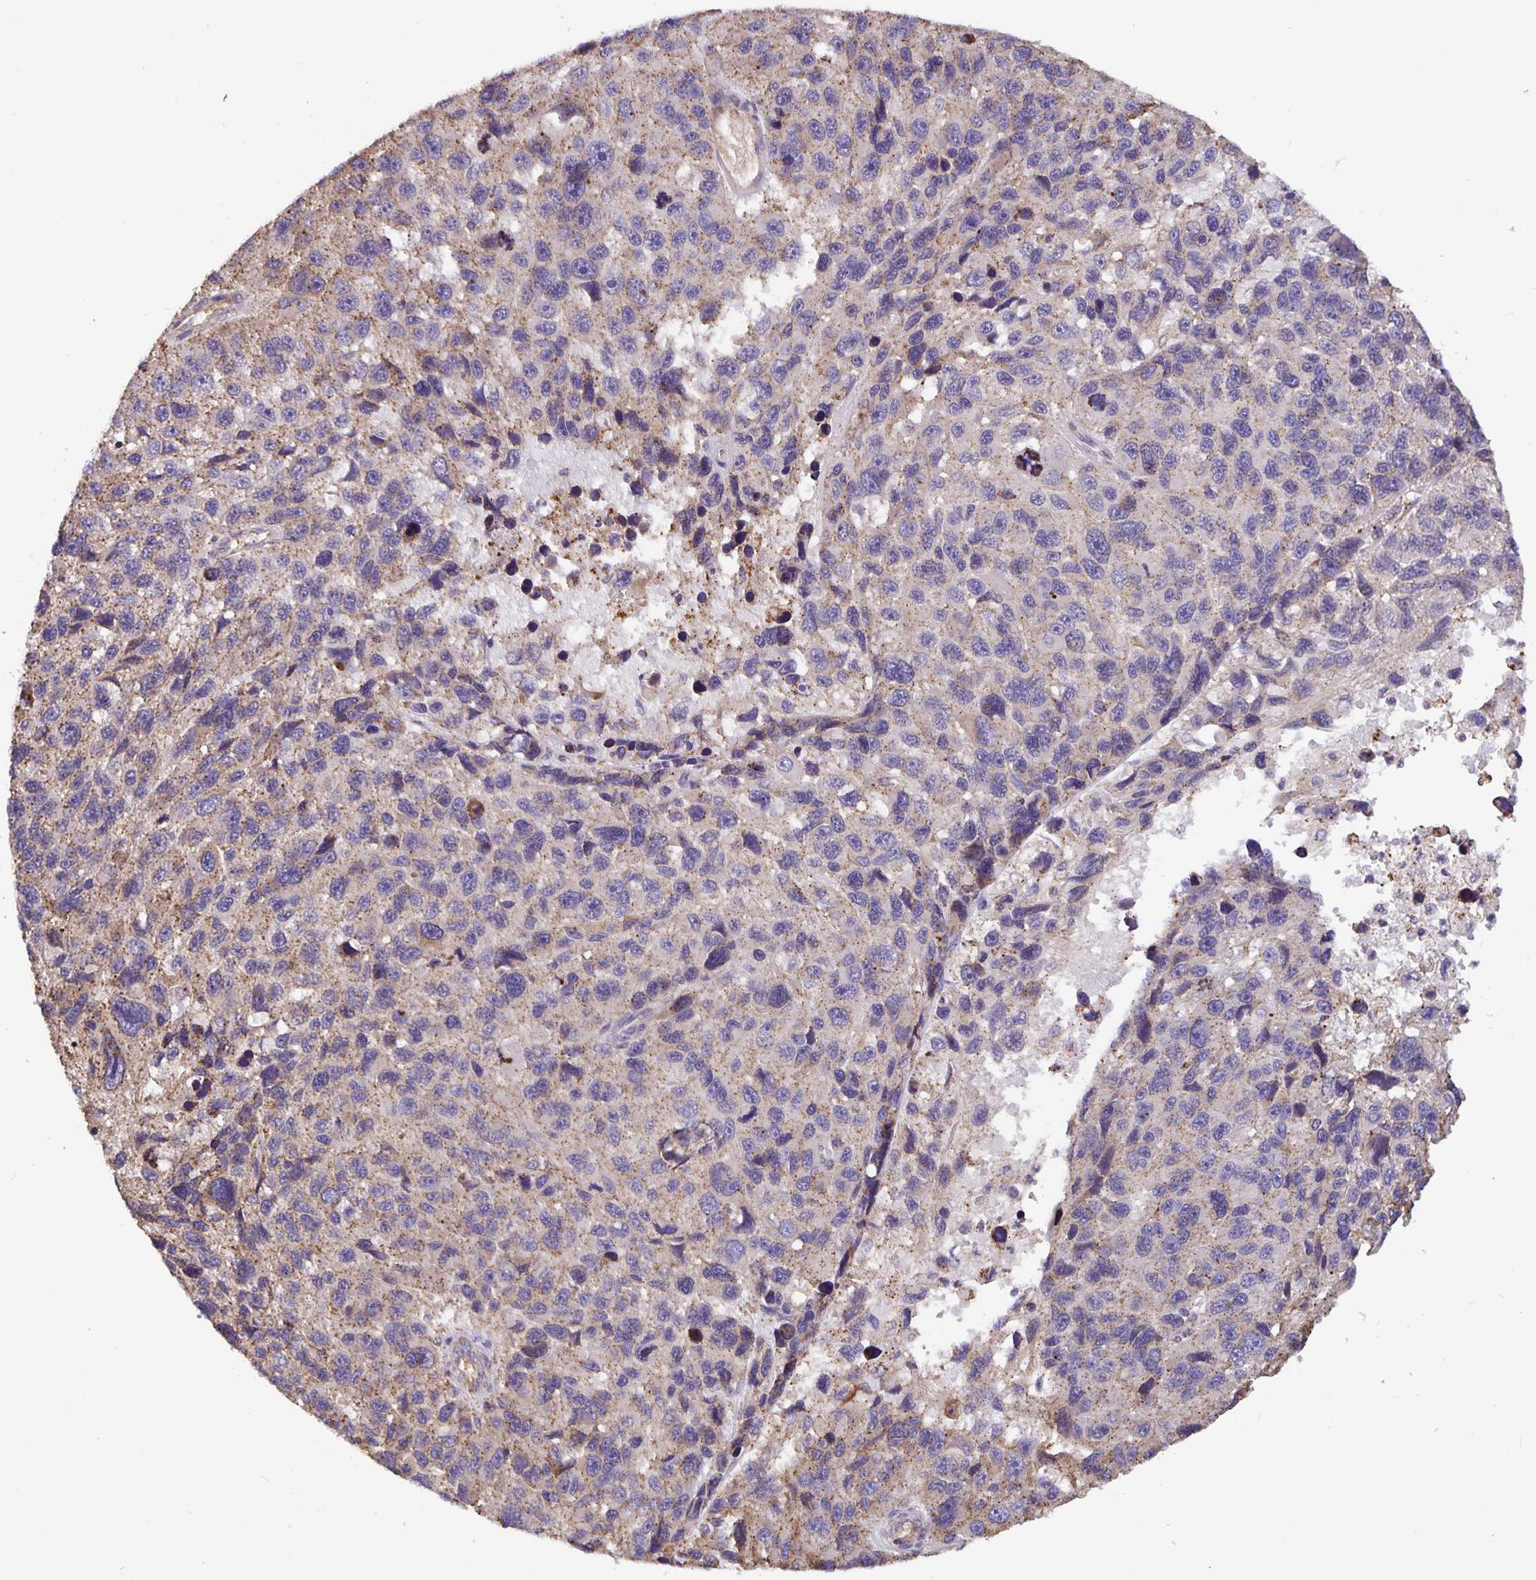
{"staining": {"intensity": "weak", "quantity": "25%-75%", "location": "cytoplasmic/membranous"}, "tissue": "melanoma", "cell_type": "Tumor cells", "image_type": "cancer", "snomed": [{"axis": "morphology", "description": "Malignant melanoma, NOS"}, {"axis": "topography", "description": "Skin"}], "caption": "Melanoma tissue displays weak cytoplasmic/membranous positivity in approximately 25%-75% of tumor cells (DAB (3,3'-diaminobenzidine) IHC, brown staining for protein, blue staining for nuclei).", "gene": "TMEM71", "patient": {"sex": "male", "age": 53}}